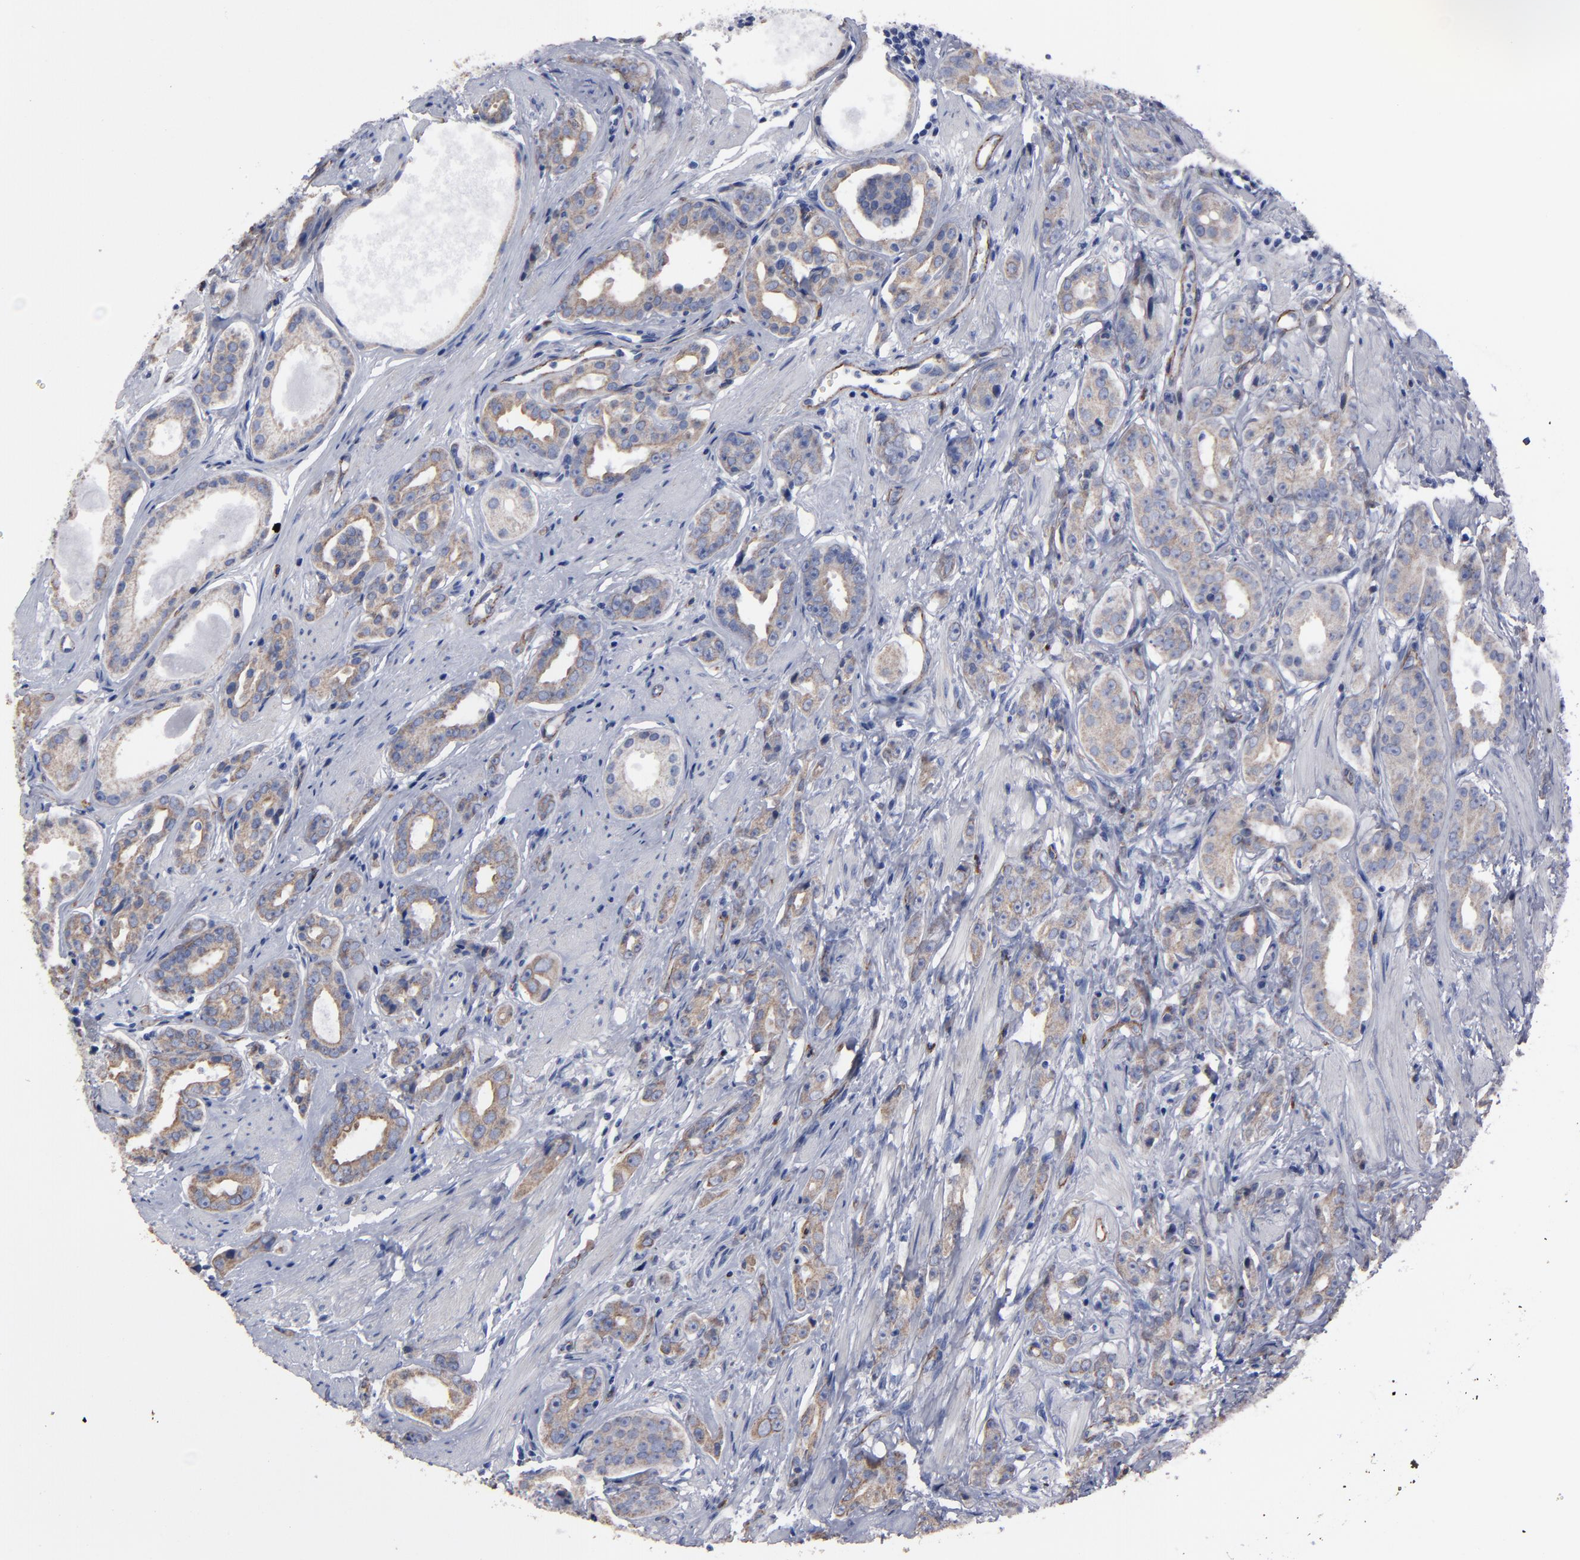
{"staining": {"intensity": "weak", "quantity": ">75%", "location": "cytoplasmic/membranous"}, "tissue": "prostate cancer", "cell_type": "Tumor cells", "image_type": "cancer", "snomed": [{"axis": "morphology", "description": "Adenocarcinoma, Medium grade"}, {"axis": "topography", "description": "Prostate"}], "caption": "A brown stain labels weak cytoplasmic/membranous positivity of a protein in human adenocarcinoma (medium-grade) (prostate) tumor cells. The staining was performed using DAB, with brown indicating positive protein expression. Nuclei are stained blue with hematoxylin.", "gene": "ZNF175", "patient": {"sex": "male", "age": 53}}